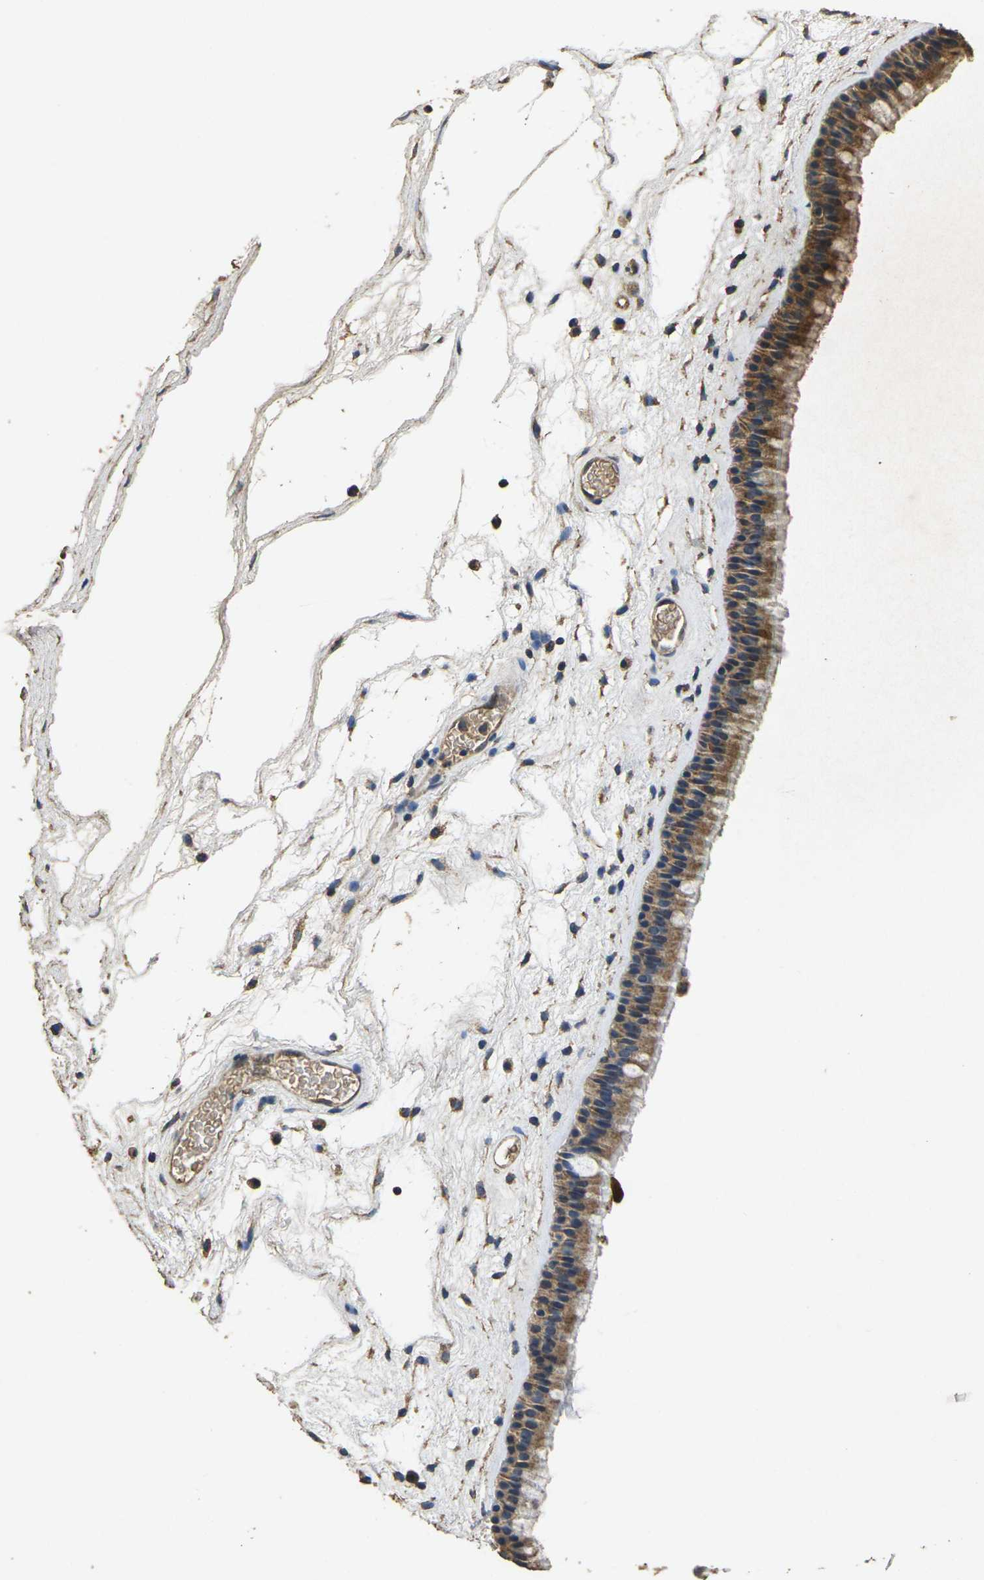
{"staining": {"intensity": "moderate", "quantity": ">75%", "location": "cytoplasmic/membranous"}, "tissue": "nasopharynx", "cell_type": "Respiratory epithelial cells", "image_type": "normal", "snomed": [{"axis": "morphology", "description": "Normal tissue, NOS"}, {"axis": "morphology", "description": "Inflammation, NOS"}, {"axis": "topography", "description": "Nasopharynx"}], "caption": "Immunohistochemistry staining of normal nasopharynx, which reveals medium levels of moderate cytoplasmic/membranous staining in approximately >75% of respiratory epithelial cells indicating moderate cytoplasmic/membranous protein expression. The staining was performed using DAB (brown) for protein detection and nuclei were counterstained in hematoxylin (blue).", "gene": "MAPK11", "patient": {"sex": "male", "age": 48}}